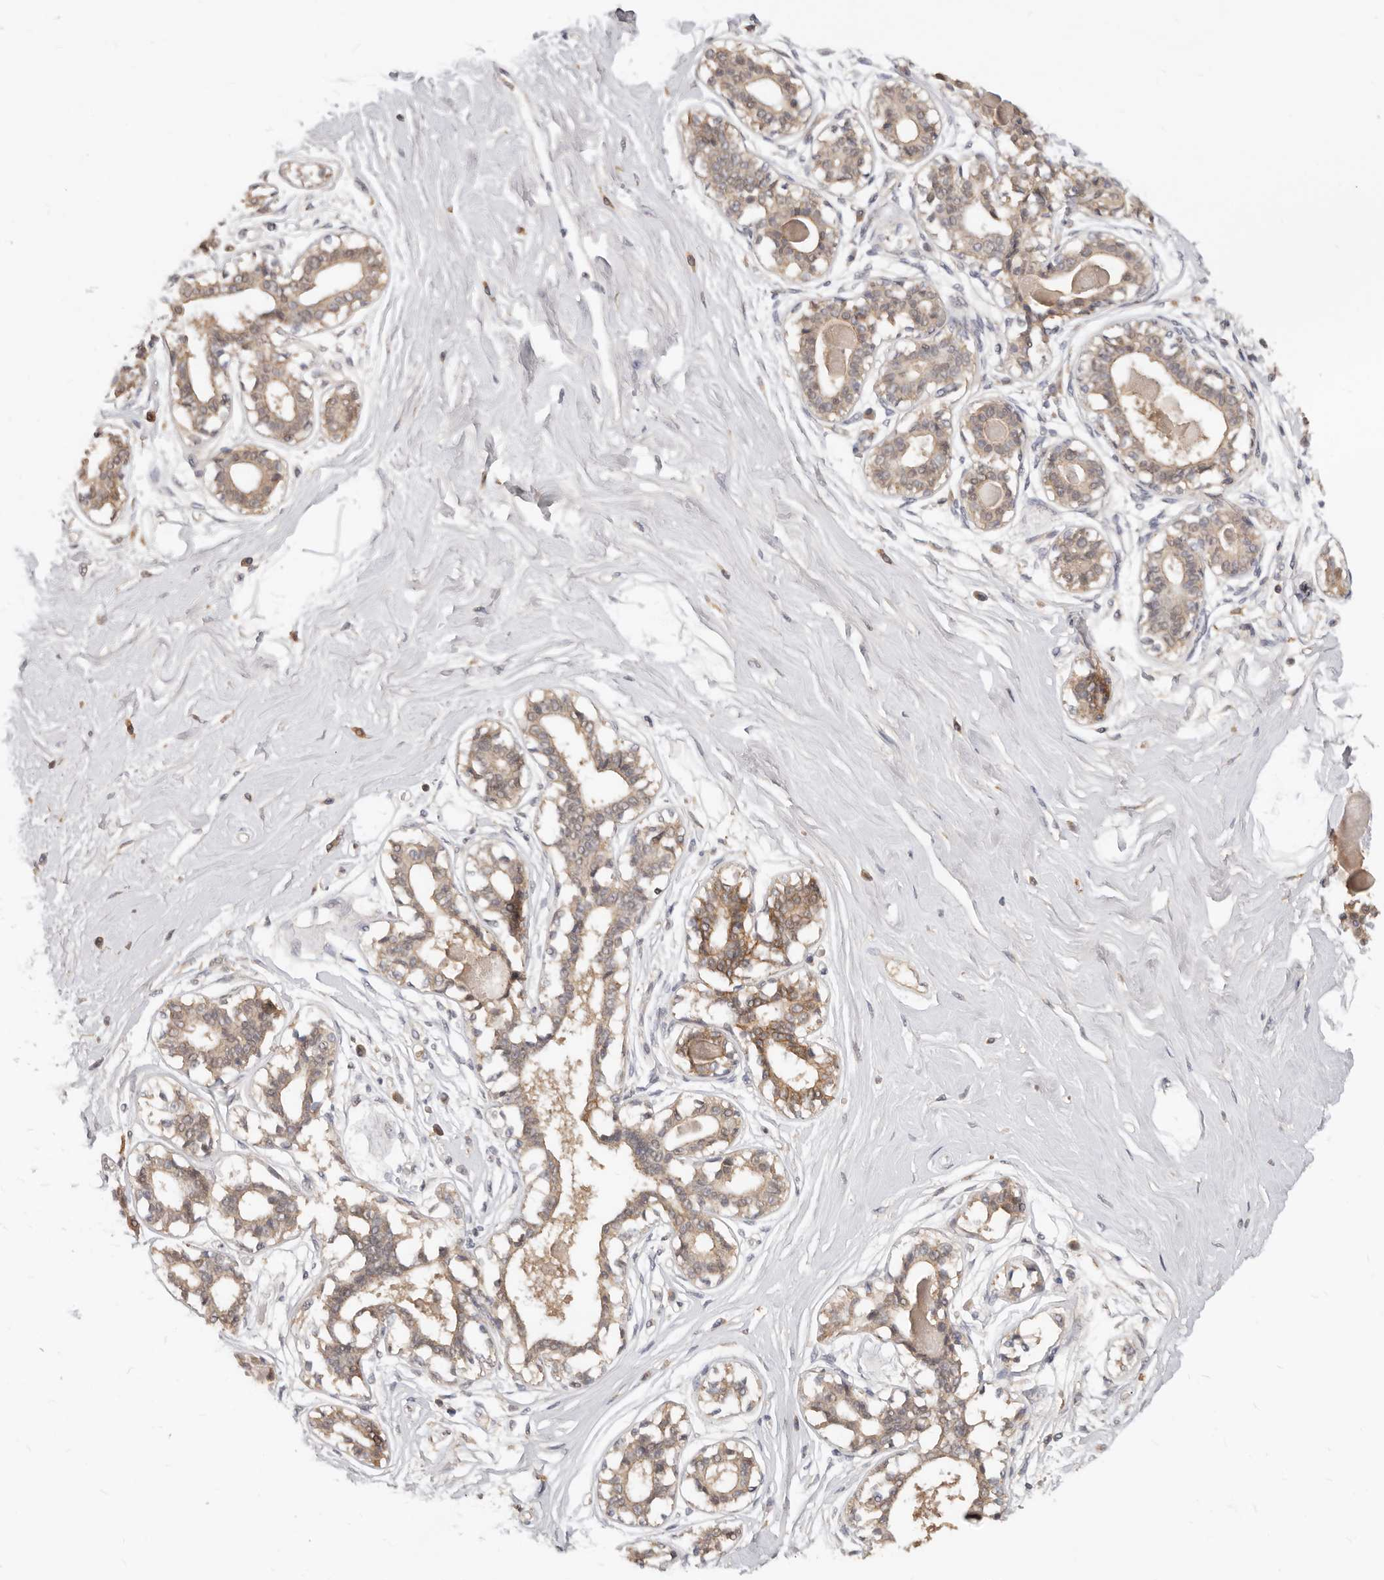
{"staining": {"intensity": "negative", "quantity": "none", "location": "none"}, "tissue": "breast", "cell_type": "Adipocytes", "image_type": "normal", "snomed": [{"axis": "morphology", "description": "Normal tissue, NOS"}, {"axis": "topography", "description": "Breast"}], "caption": "This is a micrograph of immunohistochemistry staining of normal breast, which shows no staining in adipocytes. The staining is performed using DAB (3,3'-diaminobenzidine) brown chromogen with nuclei counter-stained in using hematoxylin.", "gene": "USP49", "patient": {"sex": "female", "age": 45}}